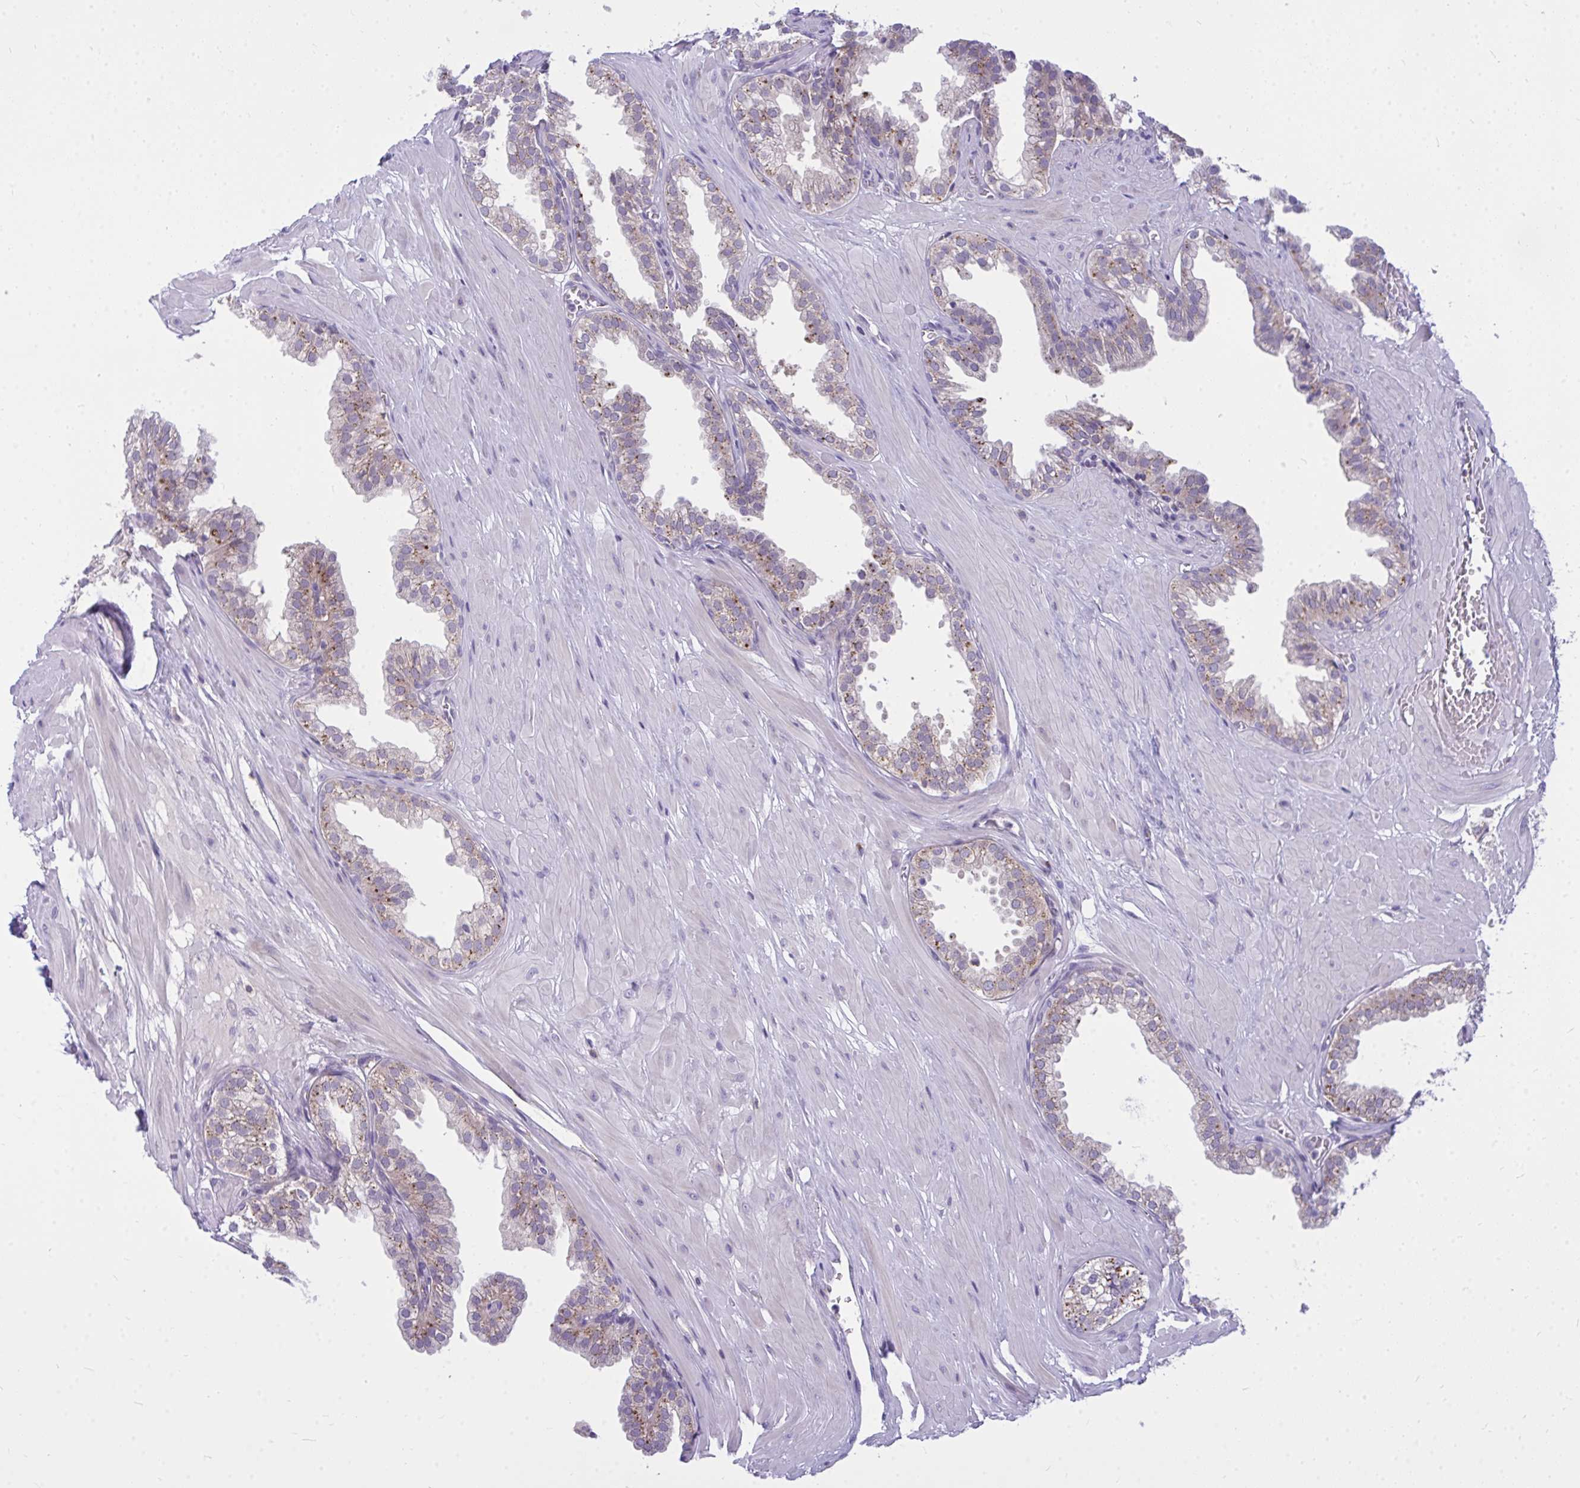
{"staining": {"intensity": "moderate", "quantity": "25%-75%", "location": "cytoplasmic/membranous"}, "tissue": "prostate", "cell_type": "Glandular cells", "image_type": "normal", "snomed": [{"axis": "morphology", "description": "Normal tissue, NOS"}, {"axis": "topography", "description": "Prostate"}, {"axis": "topography", "description": "Peripheral nerve tissue"}], "caption": "Protein analysis of normal prostate exhibits moderate cytoplasmic/membranous positivity in approximately 25%-75% of glandular cells.", "gene": "ZSCAN25", "patient": {"sex": "male", "age": 55}}